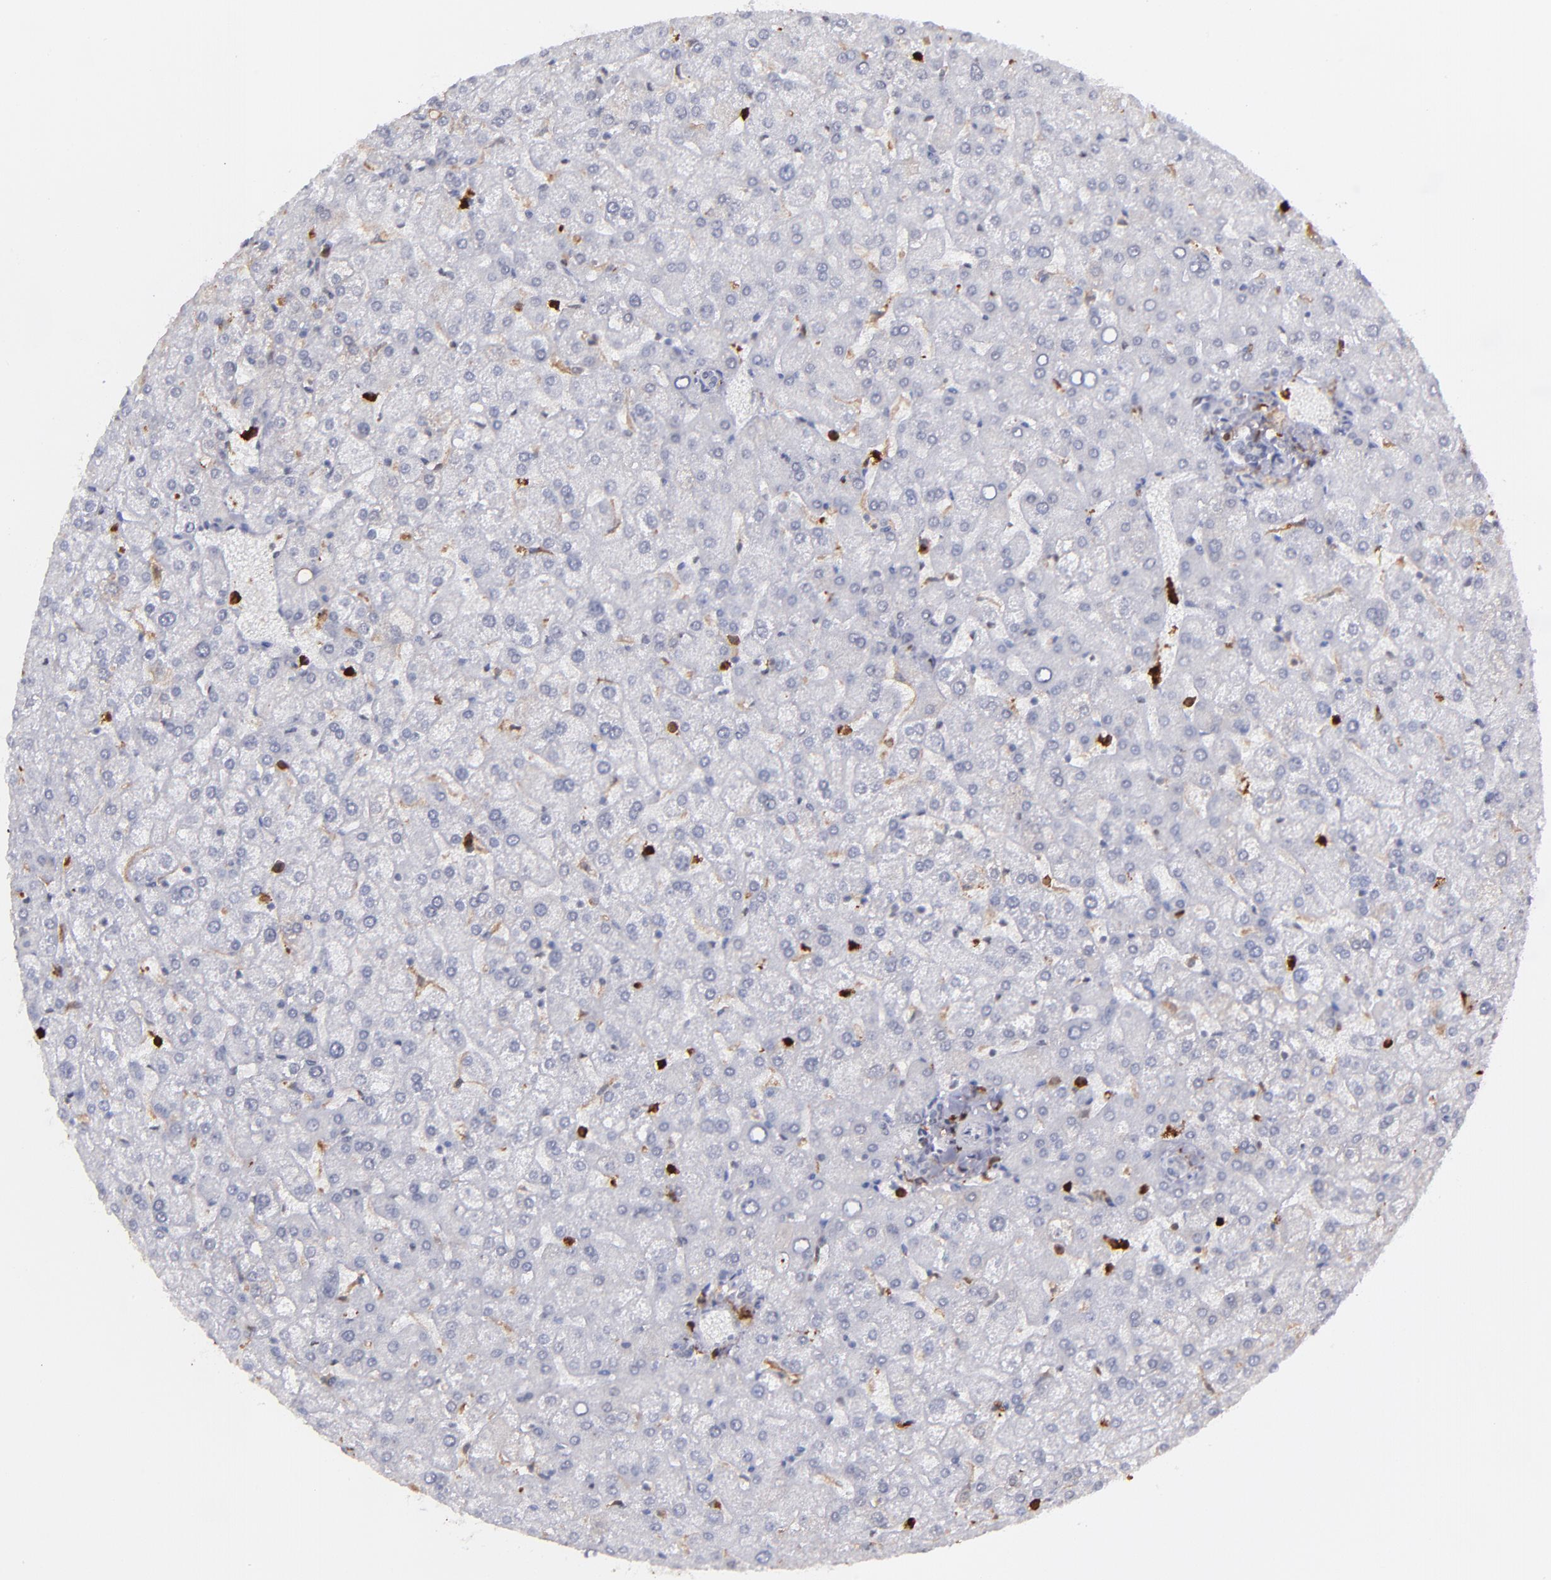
{"staining": {"intensity": "negative", "quantity": "none", "location": "none"}, "tissue": "liver", "cell_type": "Cholangiocytes", "image_type": "normal", "snomed": [{"axis": "morphology", "description": "Normal tissue, NOS"}, {"axis": "topography", "description": "Liver"}], "caption": "IHC image of benign liver: liver stained with DAB (3,3'-diaminobenzidine) exhibits no significant protein positivity in cholangiocytes.", "gene": "NCF2", "patient": {"sex": "female", "age": 32}}